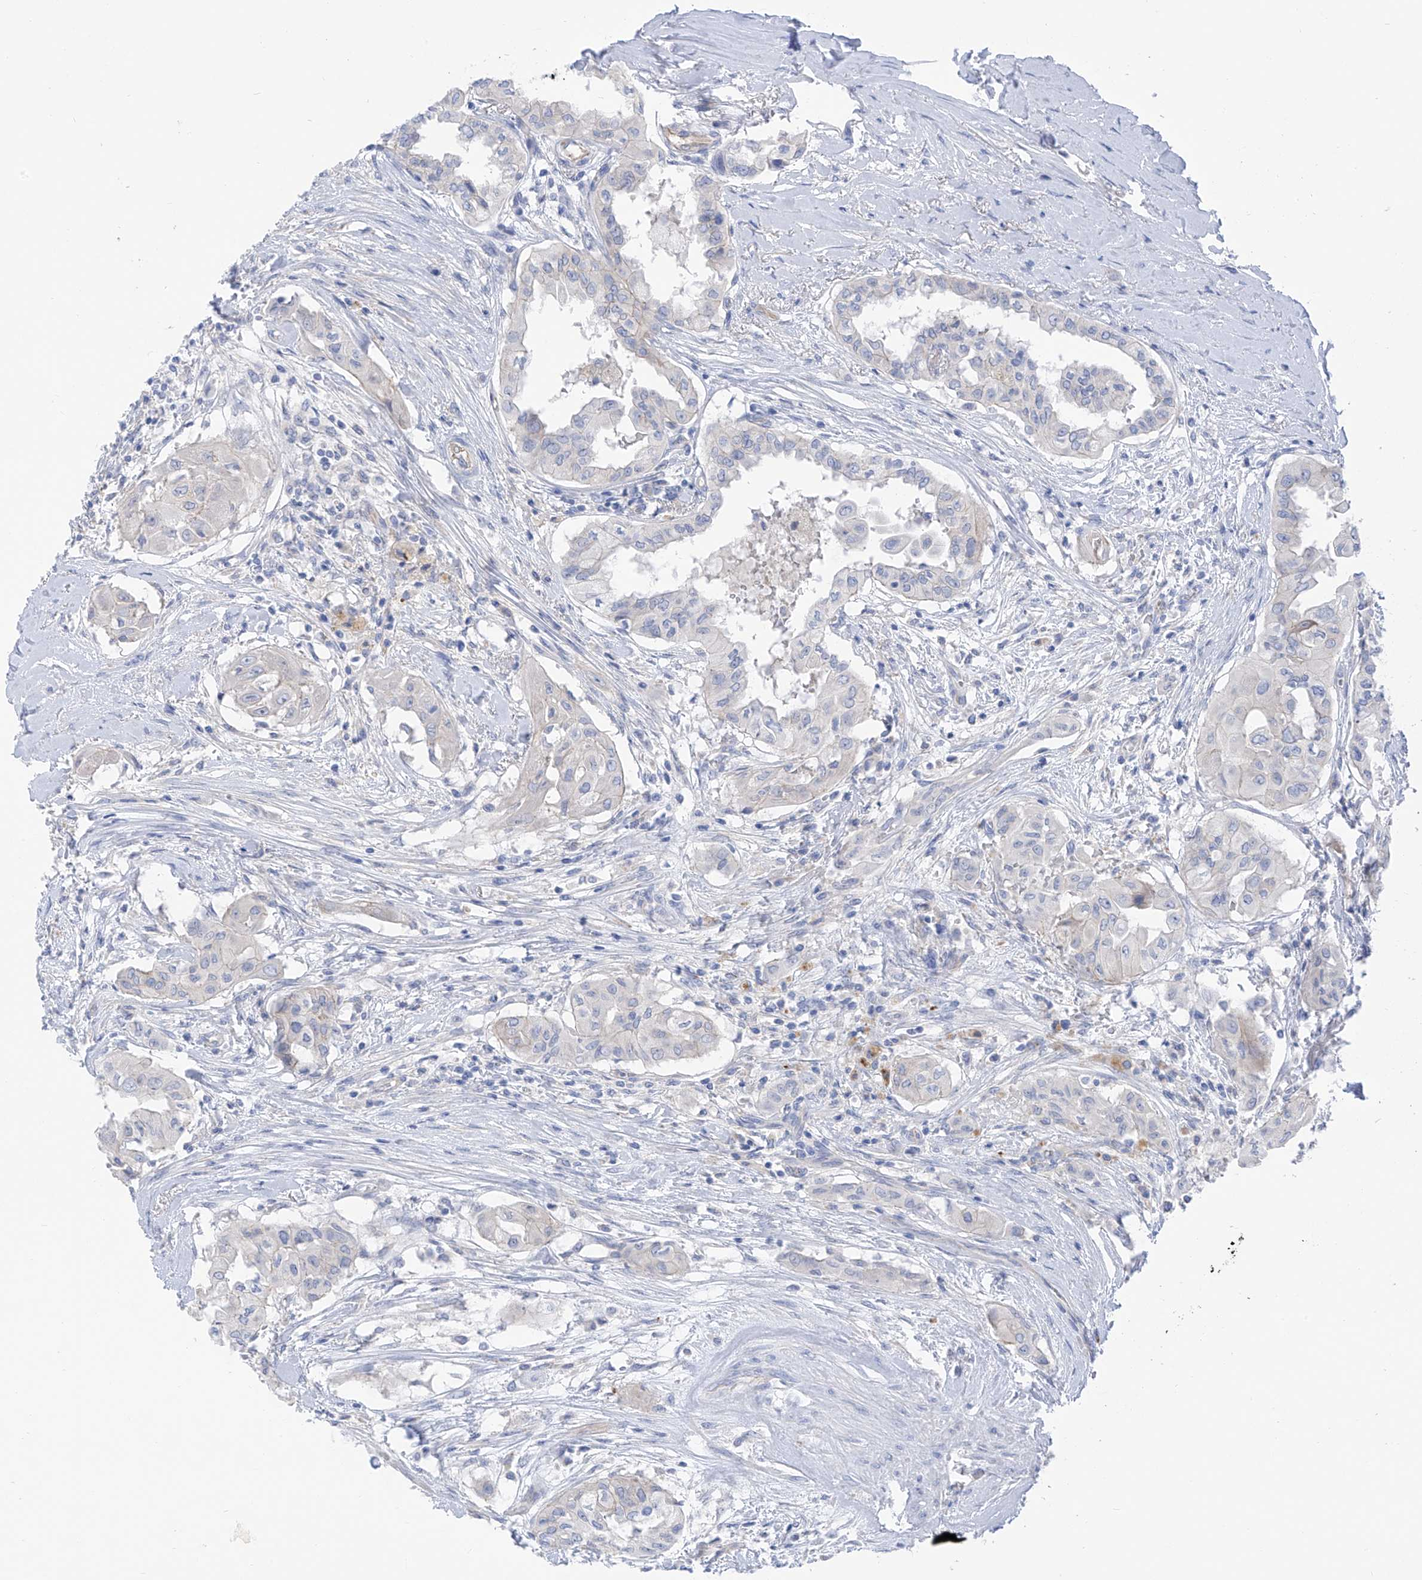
{"staining": {"intensity": "weak", "quantity": "<25%", "location": "cytoplasmic/membranous"}, "tissue": "thyroid cancer", "cell_type": "Tumor cells", "image_type": "cancer", "snomed": [{"axis": "morphology", "description": "Papillary adenocarcinoma, NOS"}, {"axis": "topography", "description": "Thyroid gland"}], "caption": "Immunohistochemistry of thyroid cancer (papillary adenocarcinoma) shows no positivity in tumor cells.", "gene": "ITGA9", "patient": {"sex": "female", "age": 59}}